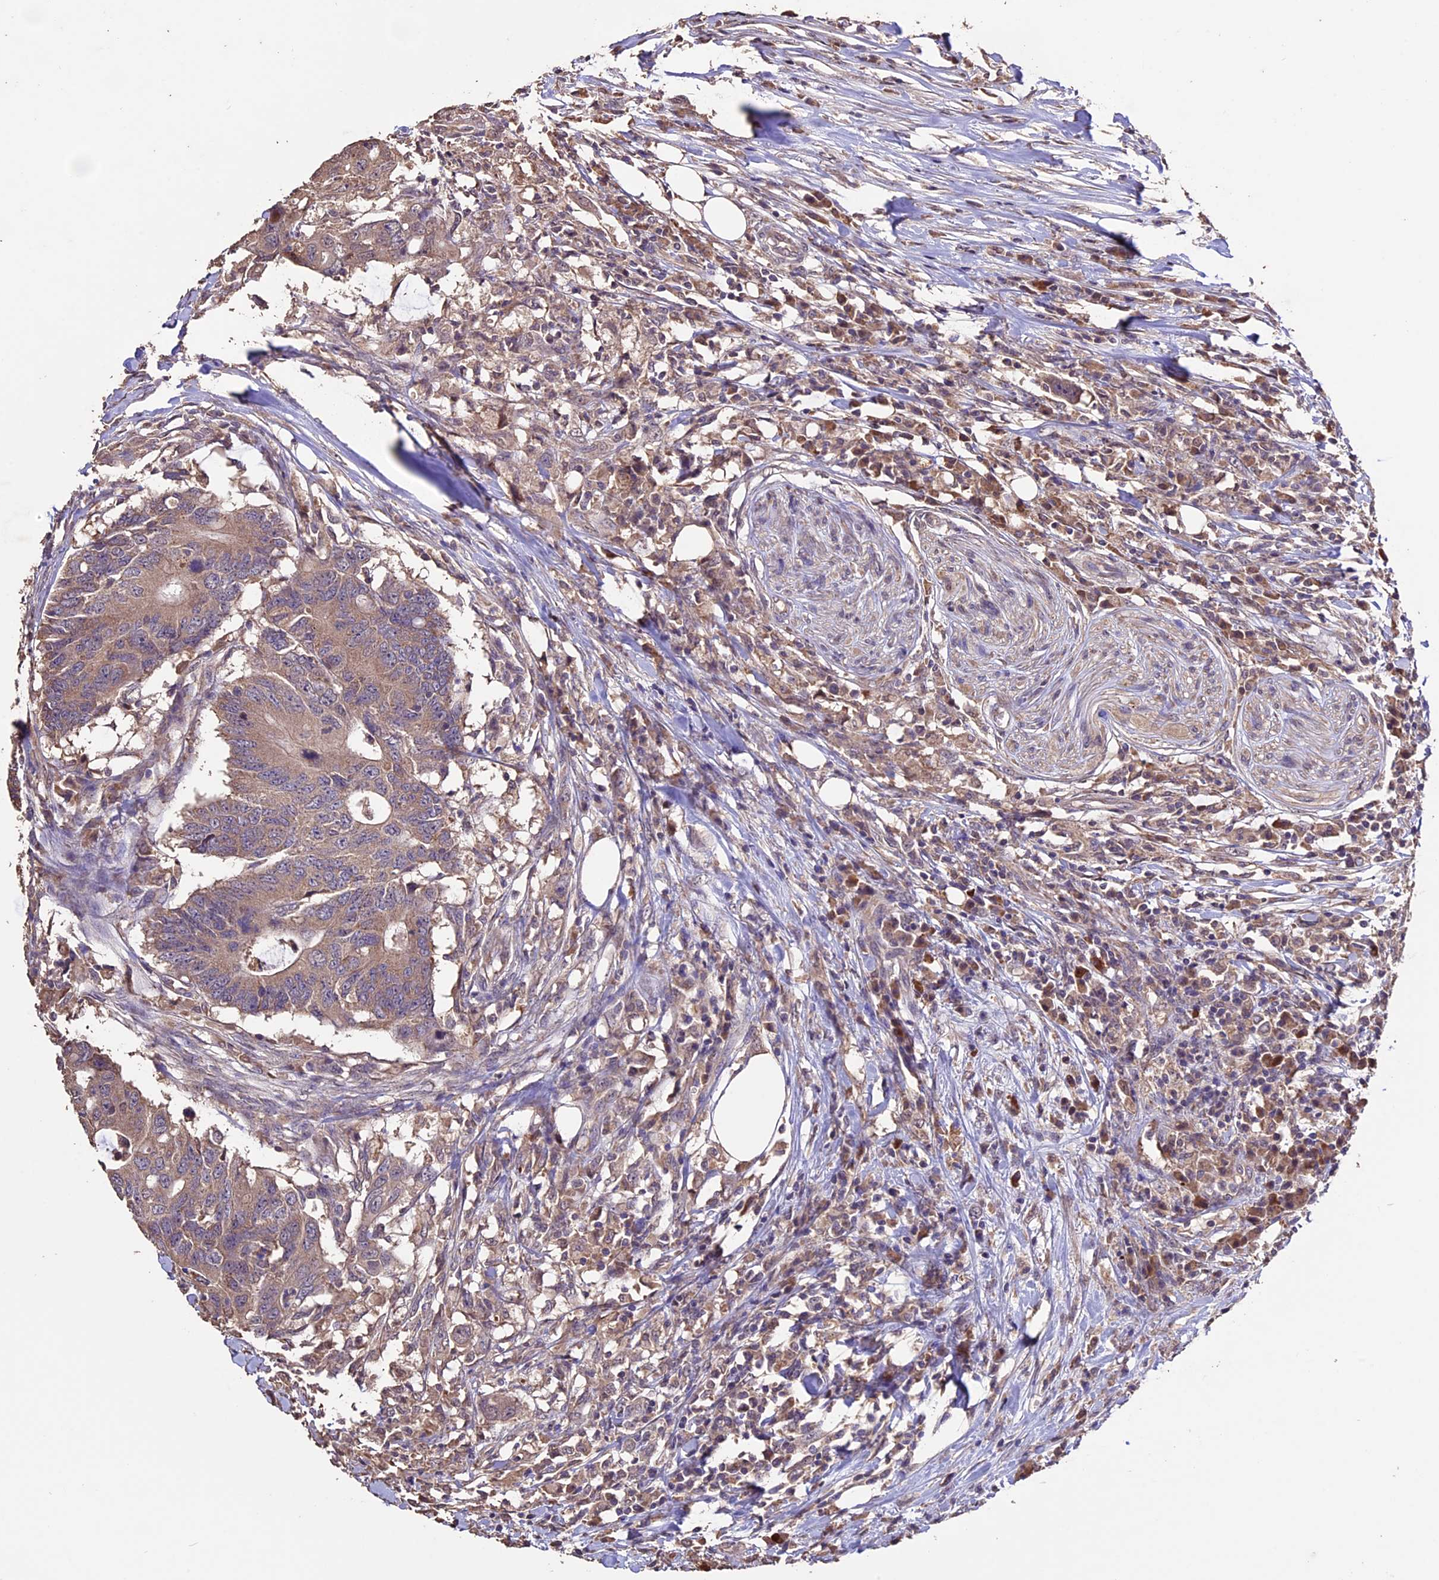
{"staining": {"intensity": "weak", "quantity": ">75%", "location": "cytoplasmic/membranous"}, "tissue": "colorectal cancer", "cell_type": "Tumor cells", "image_type": "cancer", "snomed": [{"axis": "morphology", "description": "Adenocarcinoma, NOS"}, {"axis": "topography", "description": "Colon"}], "caption": "Immunohistochemistry (IHC) image of neoplastic tissue: human colorectal adenocarcinoma stained using immunohistochemistry reveals low levels of weak protein expression localized specifically in the cytoplasmic/membranous of tumor cells, appearing as a cytoplasmic/membranous brown color.", "gene": "DIS3L", "patient": {"sex": "male", "age": 71}}